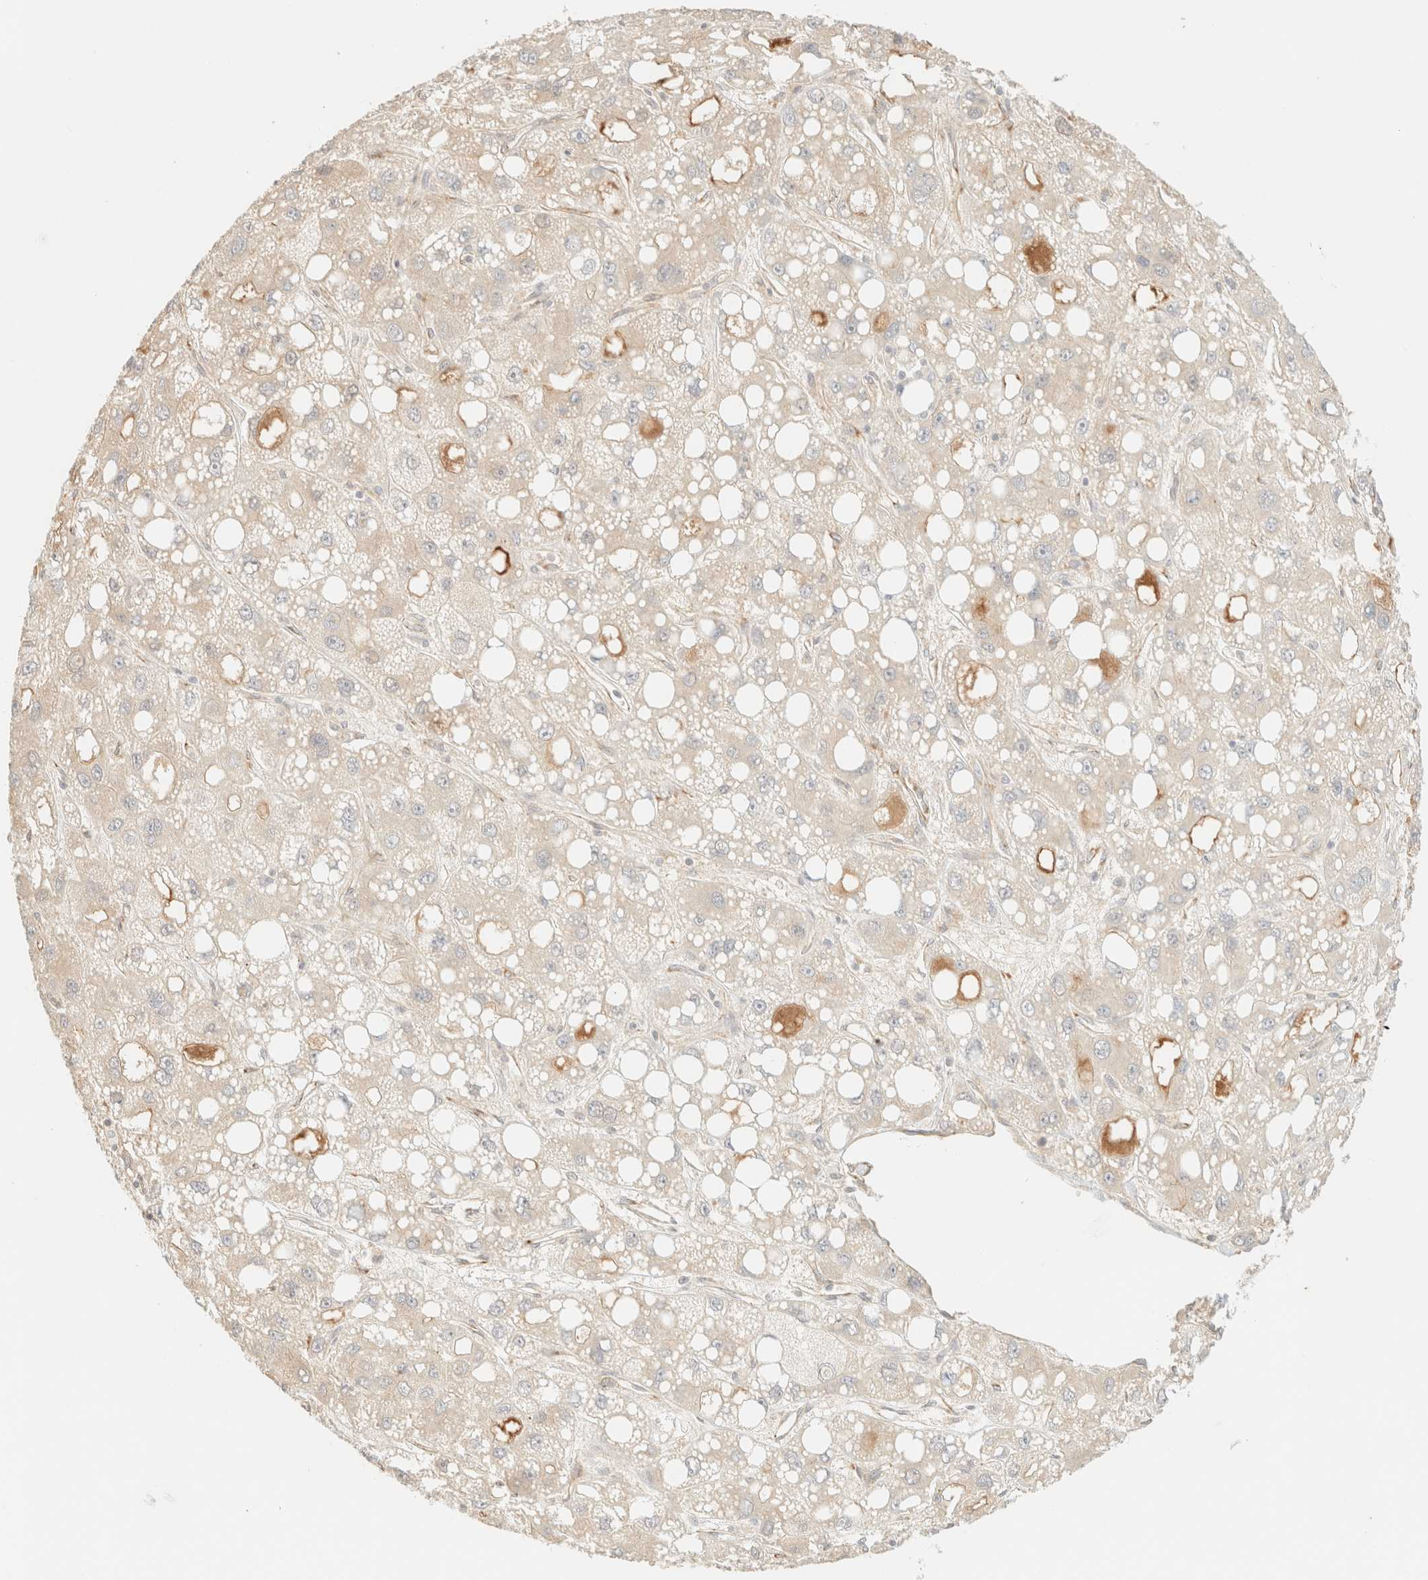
{"staining": {"intensity": "negative", "quantity": "none", "location": "none"}, "tissue": "liver cancer", "cell_type": "Tumor cells", "image_type": "cancer", "snomed": [{"axis": "morphology", "description": "Carcinoma, Hepatocellular, NOS"}, {"axis": "topography", "description": "Liver"}], "caption": "Immunohistochemistry (IHC) micrograph of neoplastic tissue: liver hepatocellular carcinoma stained with DAB (3,3'-diaminobenzidine) demonstrates no significant protein staining in tumor cells.", "gene": "SPARCL1", "patient": {"sex": "male", "age": 55}}